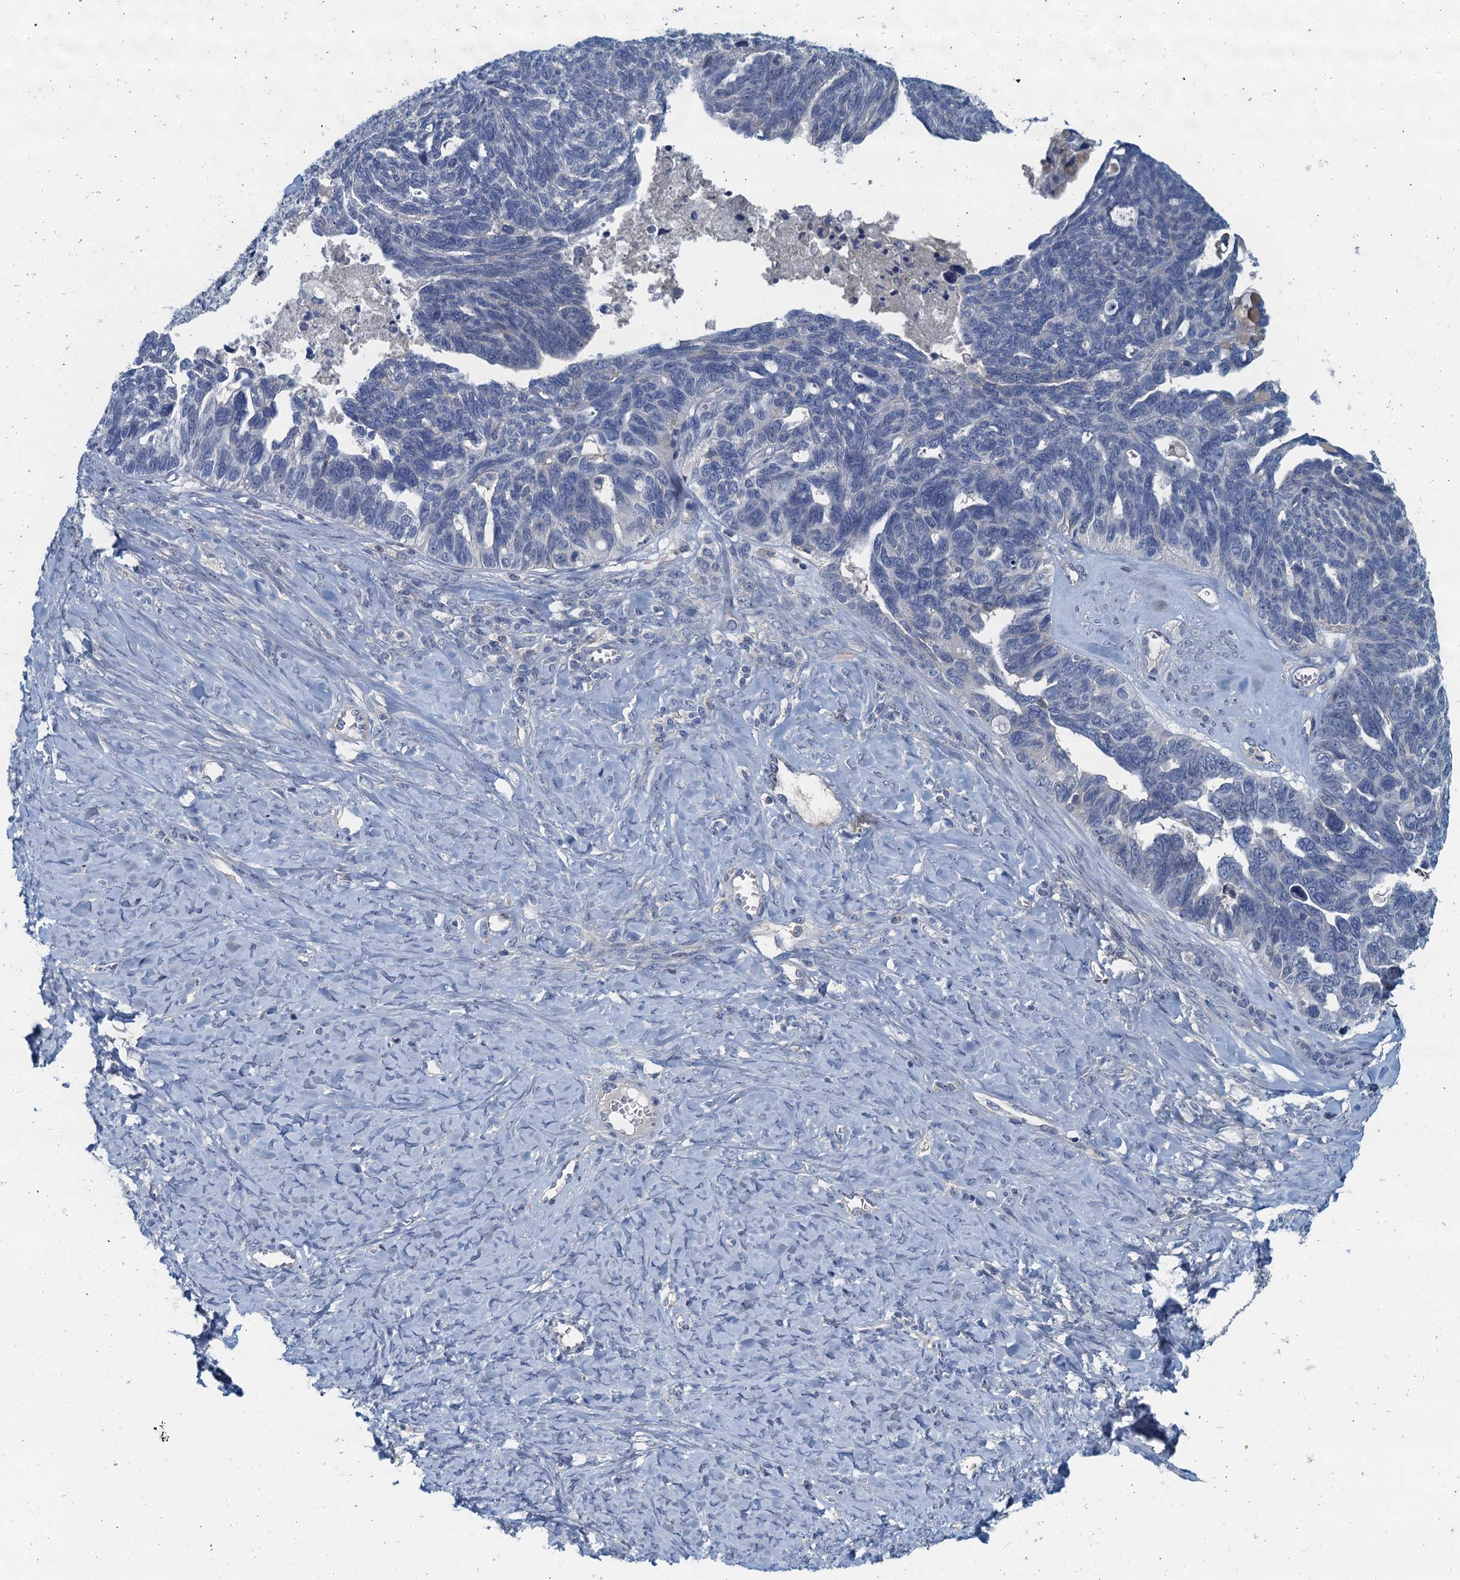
{"staining": {"intensity": "negative", "quantity": "none", "location": "none"}, "tissue": "ovarian cancer", "cell_type": "Tumor cells", "image_type": "cancer", "snomed": [{"axis": "morphology", "description": "Cystadenocarcinoma, serous, NOS"}, {"axis": "topography", "description": "Ovary"}], "caption": "Tumor cells are negative for protein expression in human ovarian cancer. (DAB (3,3'-diaminobenzidine) IHC, high magnification).", "gene": "THAP10", "patient": {"sex": "female", "age": 79}}